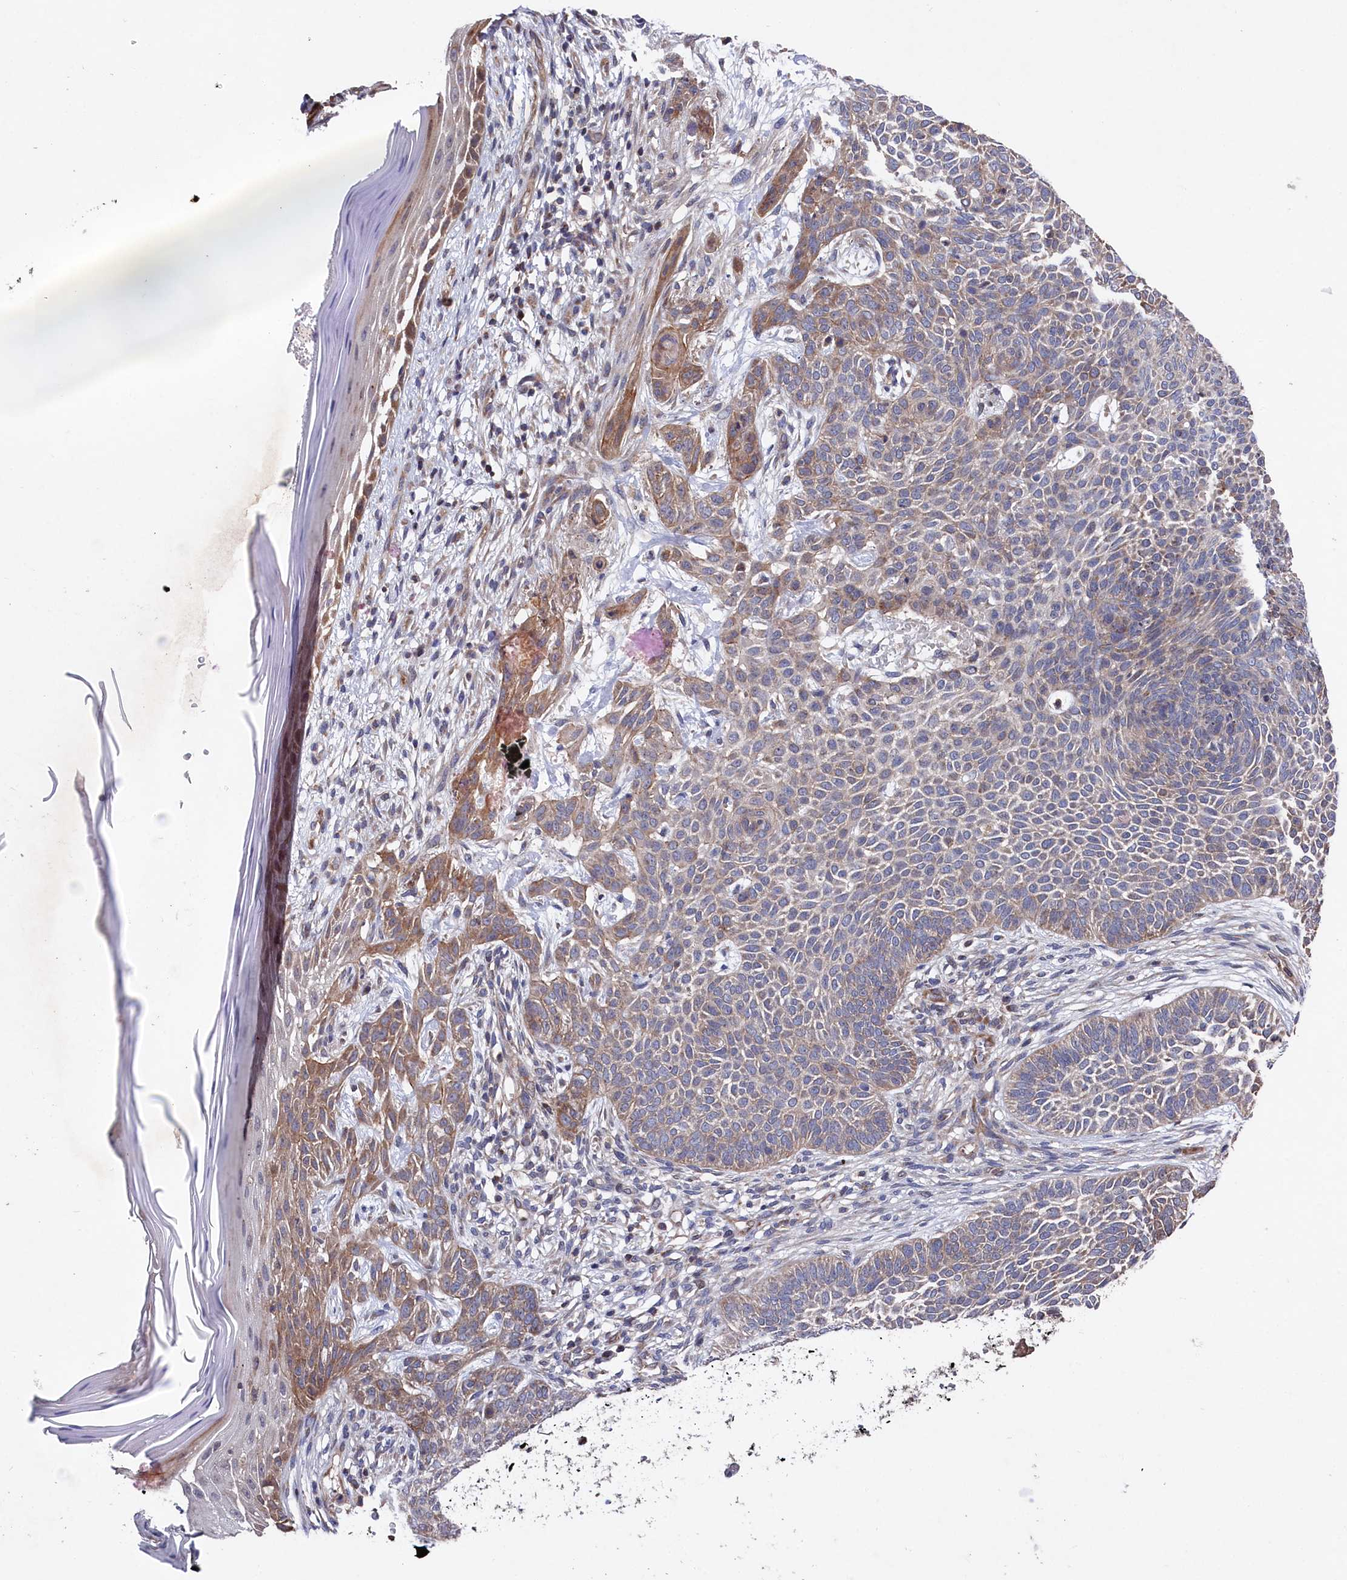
{"staining": {"intensity": "weak", "quantity": "<25%", "location": "cytoplasmic/membranous"}, "tissue": "skin cancer", "cell_type": "Tumor cells", "image_type": "cancer", "snomed": [{"axis": "morphology", "description": "Basal cell carcinoma"}, {"axis": "topography", "description": "Skin"}], "caption": "Tumor cells show no significant expression in skin cancer.", "gene": "SUPV3L1", "patient": {"sex": "male", "age": 85}}